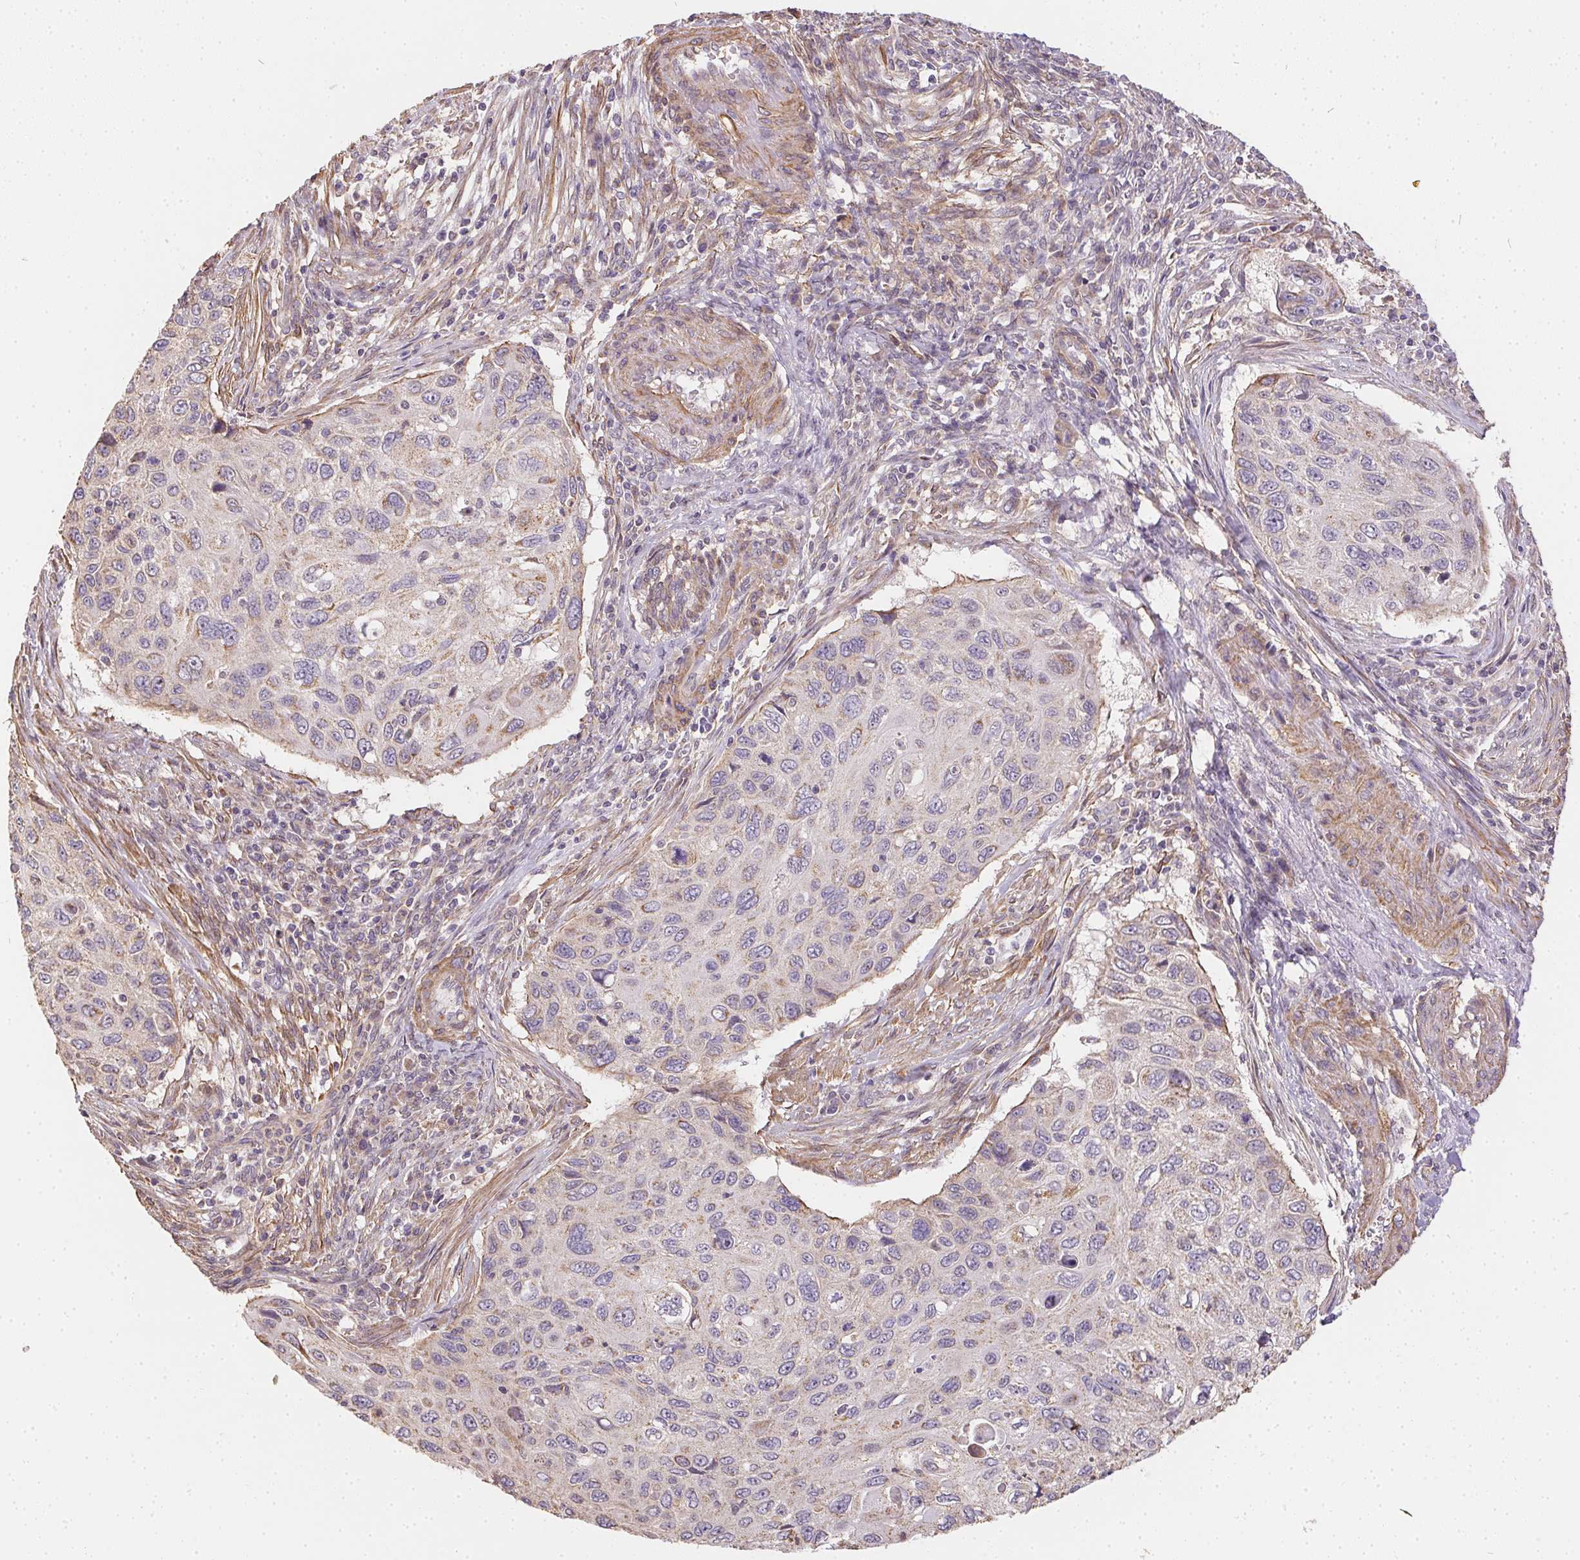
{"staining": {"intensity": "weak", "quantity": "<25%", "location": "cytoplasmic/membranous"}, "tissue": "cervical cancer", "cell_type": "Tumor cells", "image_type": "cancer", "snomed": [{"axis": "morphology", "description": "Squamous cell carcinoma, NOS"}, {"axis": "topography", "description": "Cervix"}], "caption": "The immunohistochemistry (IHC) histopathology image has no significant expression in tumor cells of cervical cancer tissue.", "gene": "REV3L", "patient": {"sex": "female", "age": 70}}